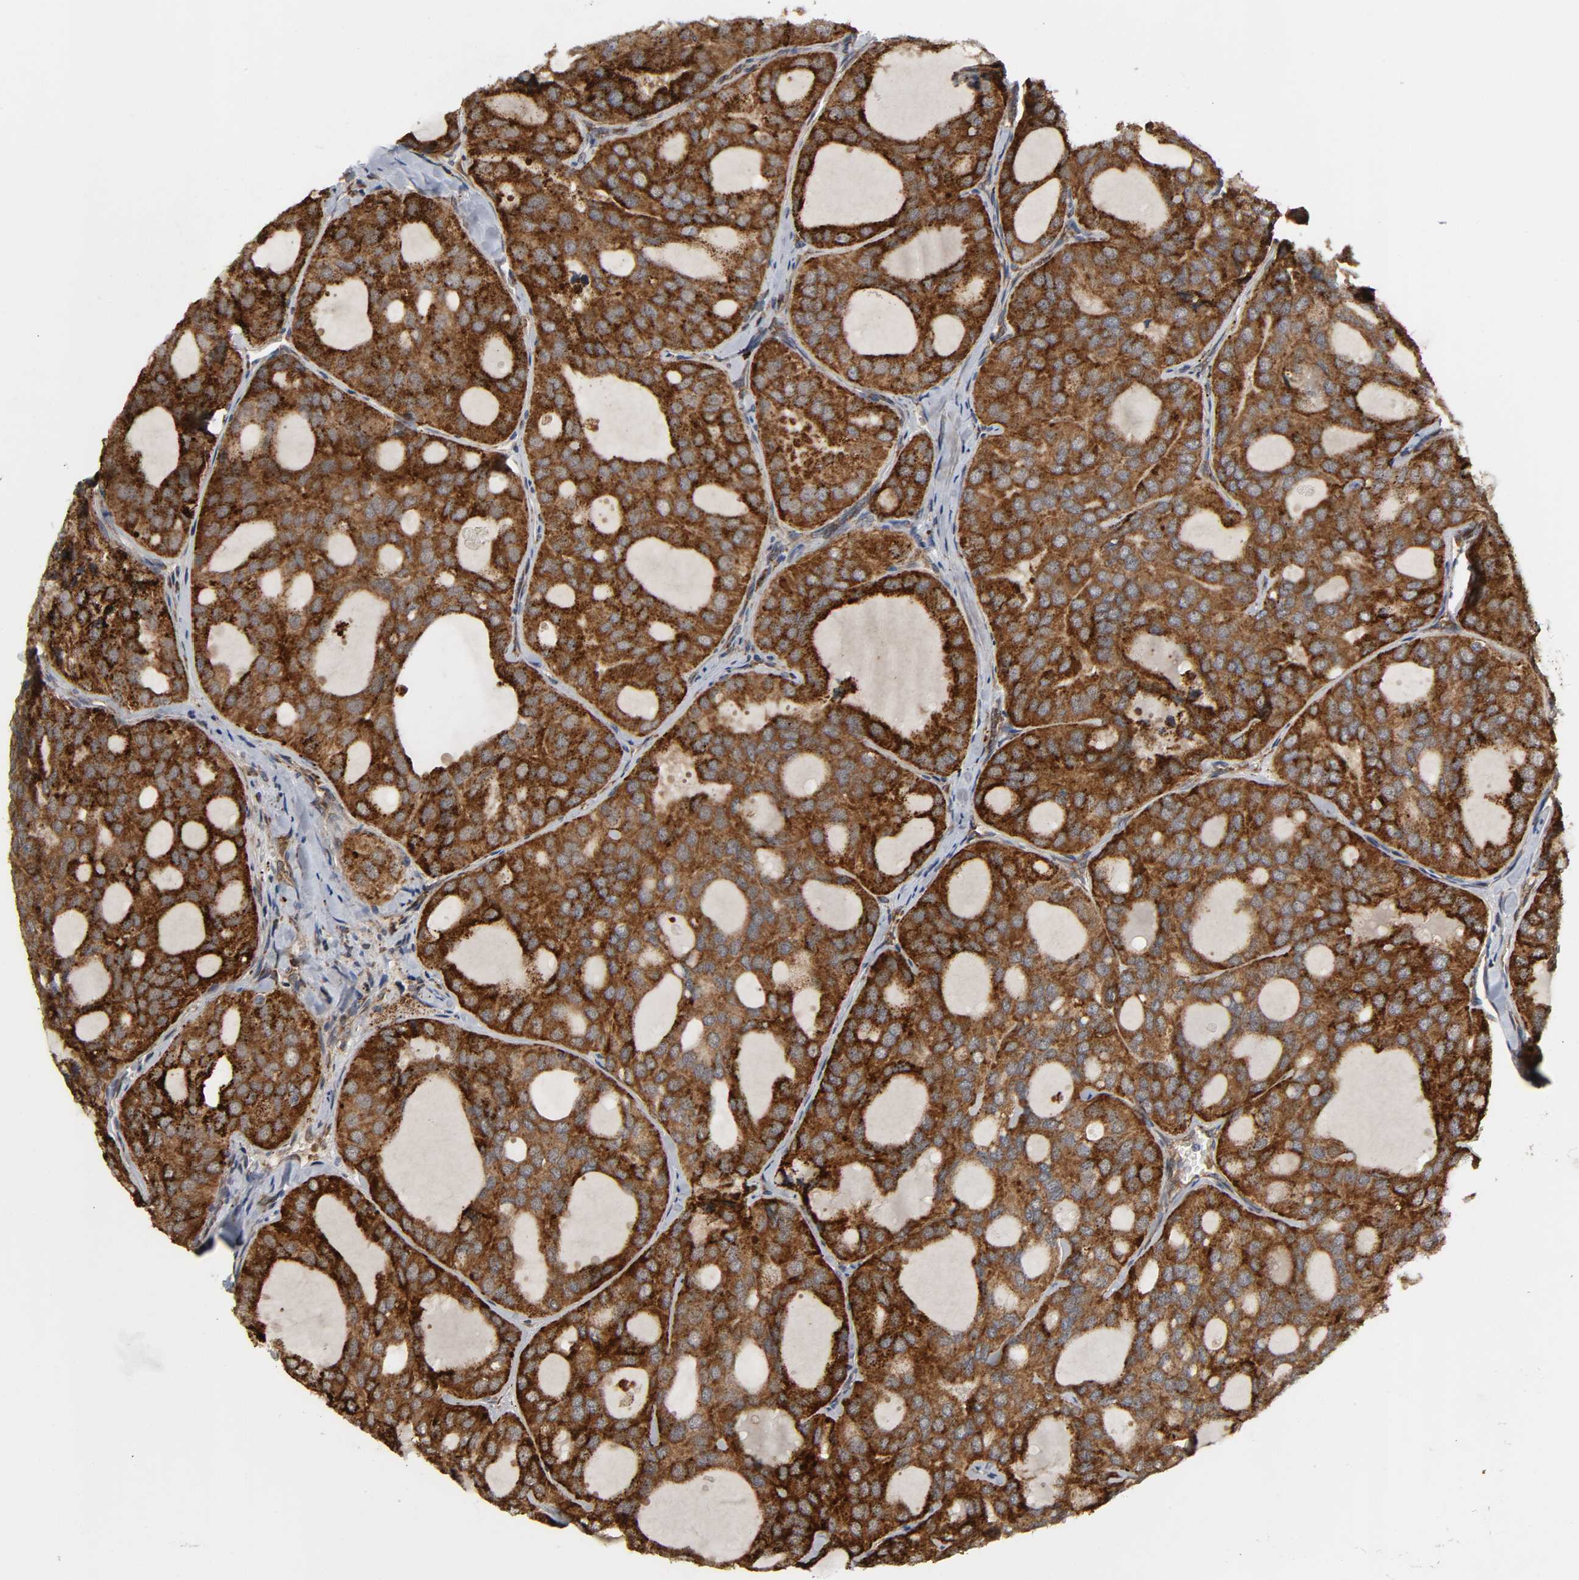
{"staining": {"intensity": "strong", "quantity": ">75%", "location": "cytoplasmic/membranous"}, "tissue": "thyroid cancer", "cell_type": "Tumor cells", "image_type": "cancer", "snomed": [{"axis": "morphology", "description": "Follicular adenoma carcinoma, NOS"}, {"axis": "topography", "description": "Thyroid gland"}], "caption": "There is high levels of strong cytoplasmic/membranous staining in tumor cells of thyroid cancer (follicular adenoma carcinoma), as demonstrated by immunohistochemical staining (brown color).", "gene": "SLC30A9", "patient": {"sex": "male", "age": 75}}